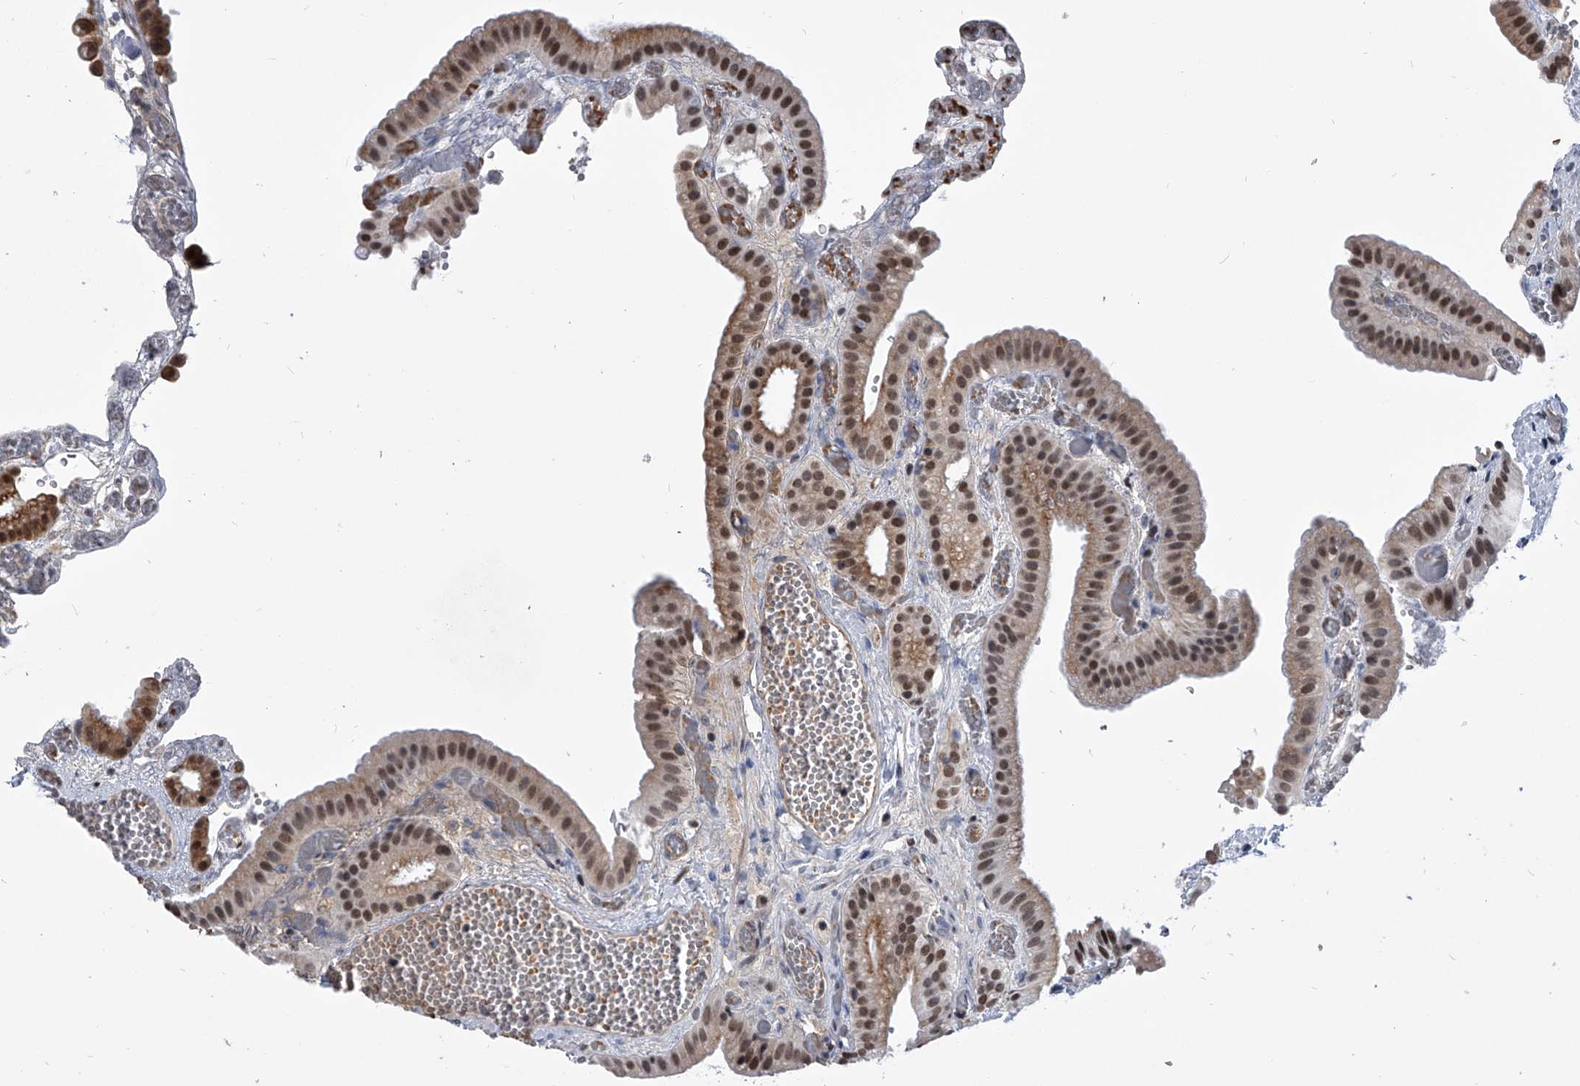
{"staining": {"intensity": "moderate", "quantity": ">75%", "location": "nuclear"}, "tissue": "gallbladder", "cell_type": "Glandular cells", "image_type": "normal", "snomed": [{"axis": "morphology", "description": "Normal tissue, NOS"}, {"axis": "topography", "description": "Gallbladder"}], "caption": "IHC (DAB (3,3'-diaminobenzidine)) staining of benign human gallbladder displays moderate nuclear protein positivity in approximately >75% of glandular cells. Nuclei are stained in blue.", "gene": "SIM2", "patient": {"sex": "female", "age": 64}}